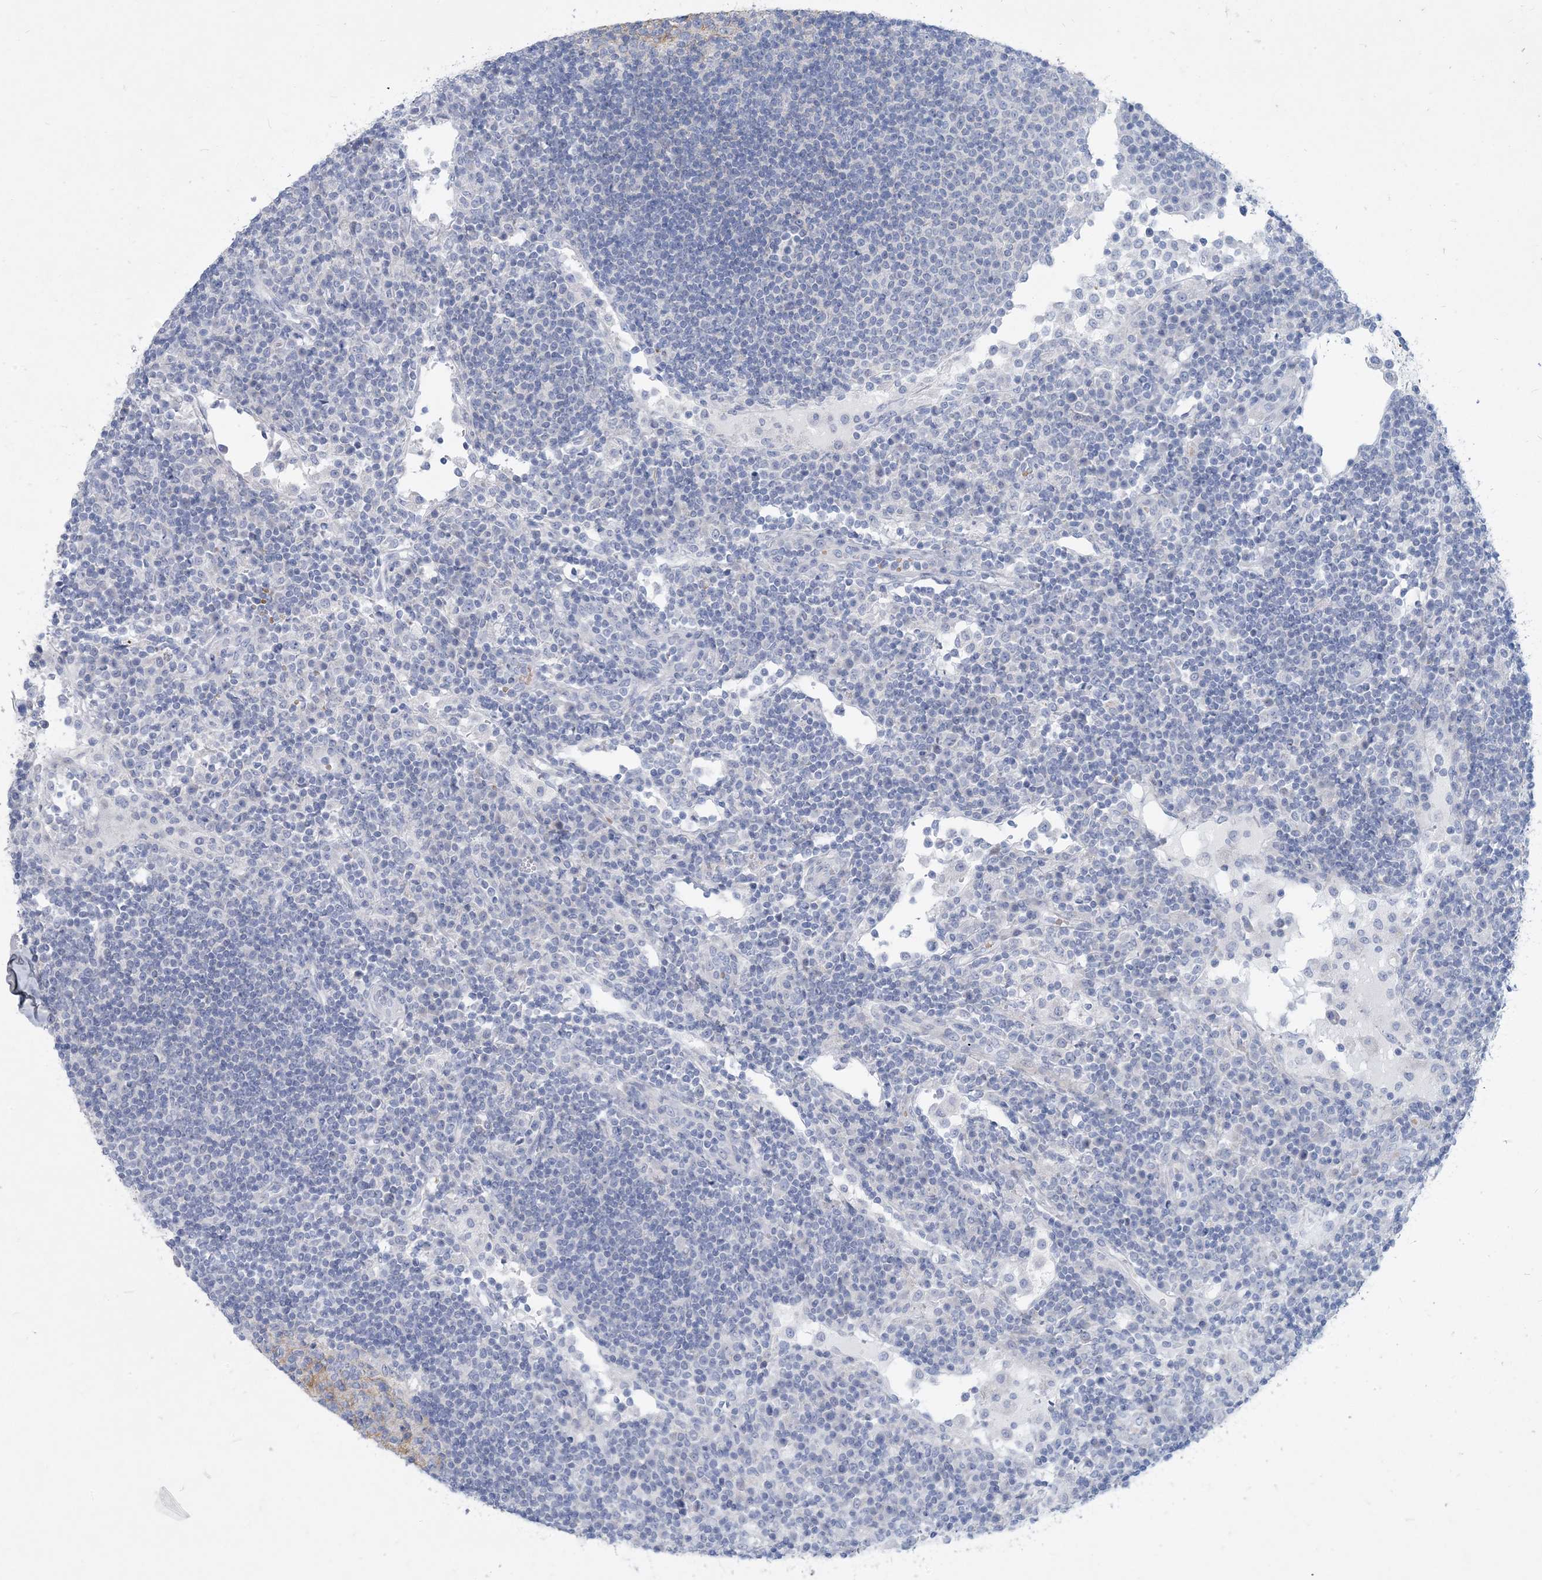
{"staining": {"intensity": "negative", "quantity": "none", "location": "none"}, "tissue": "lymph node", "cell_type": "Germinal center cells", "image_type": "normal", "snomed": [{"axis": "morphology", "description": "Normal tissue, NOS"}, {"axis": "topography", "description": "Lymph node"}], "caption": "High power microscopy histopathology image of an immunohistochemistry (IHC) image of unremarkable lymph node, revealing no significant expression in germinal center cells. (DAB immunohistochemistry, high magnification).", "gene": "MOXD1", "patient": {"sex": "female", "age": 53}}